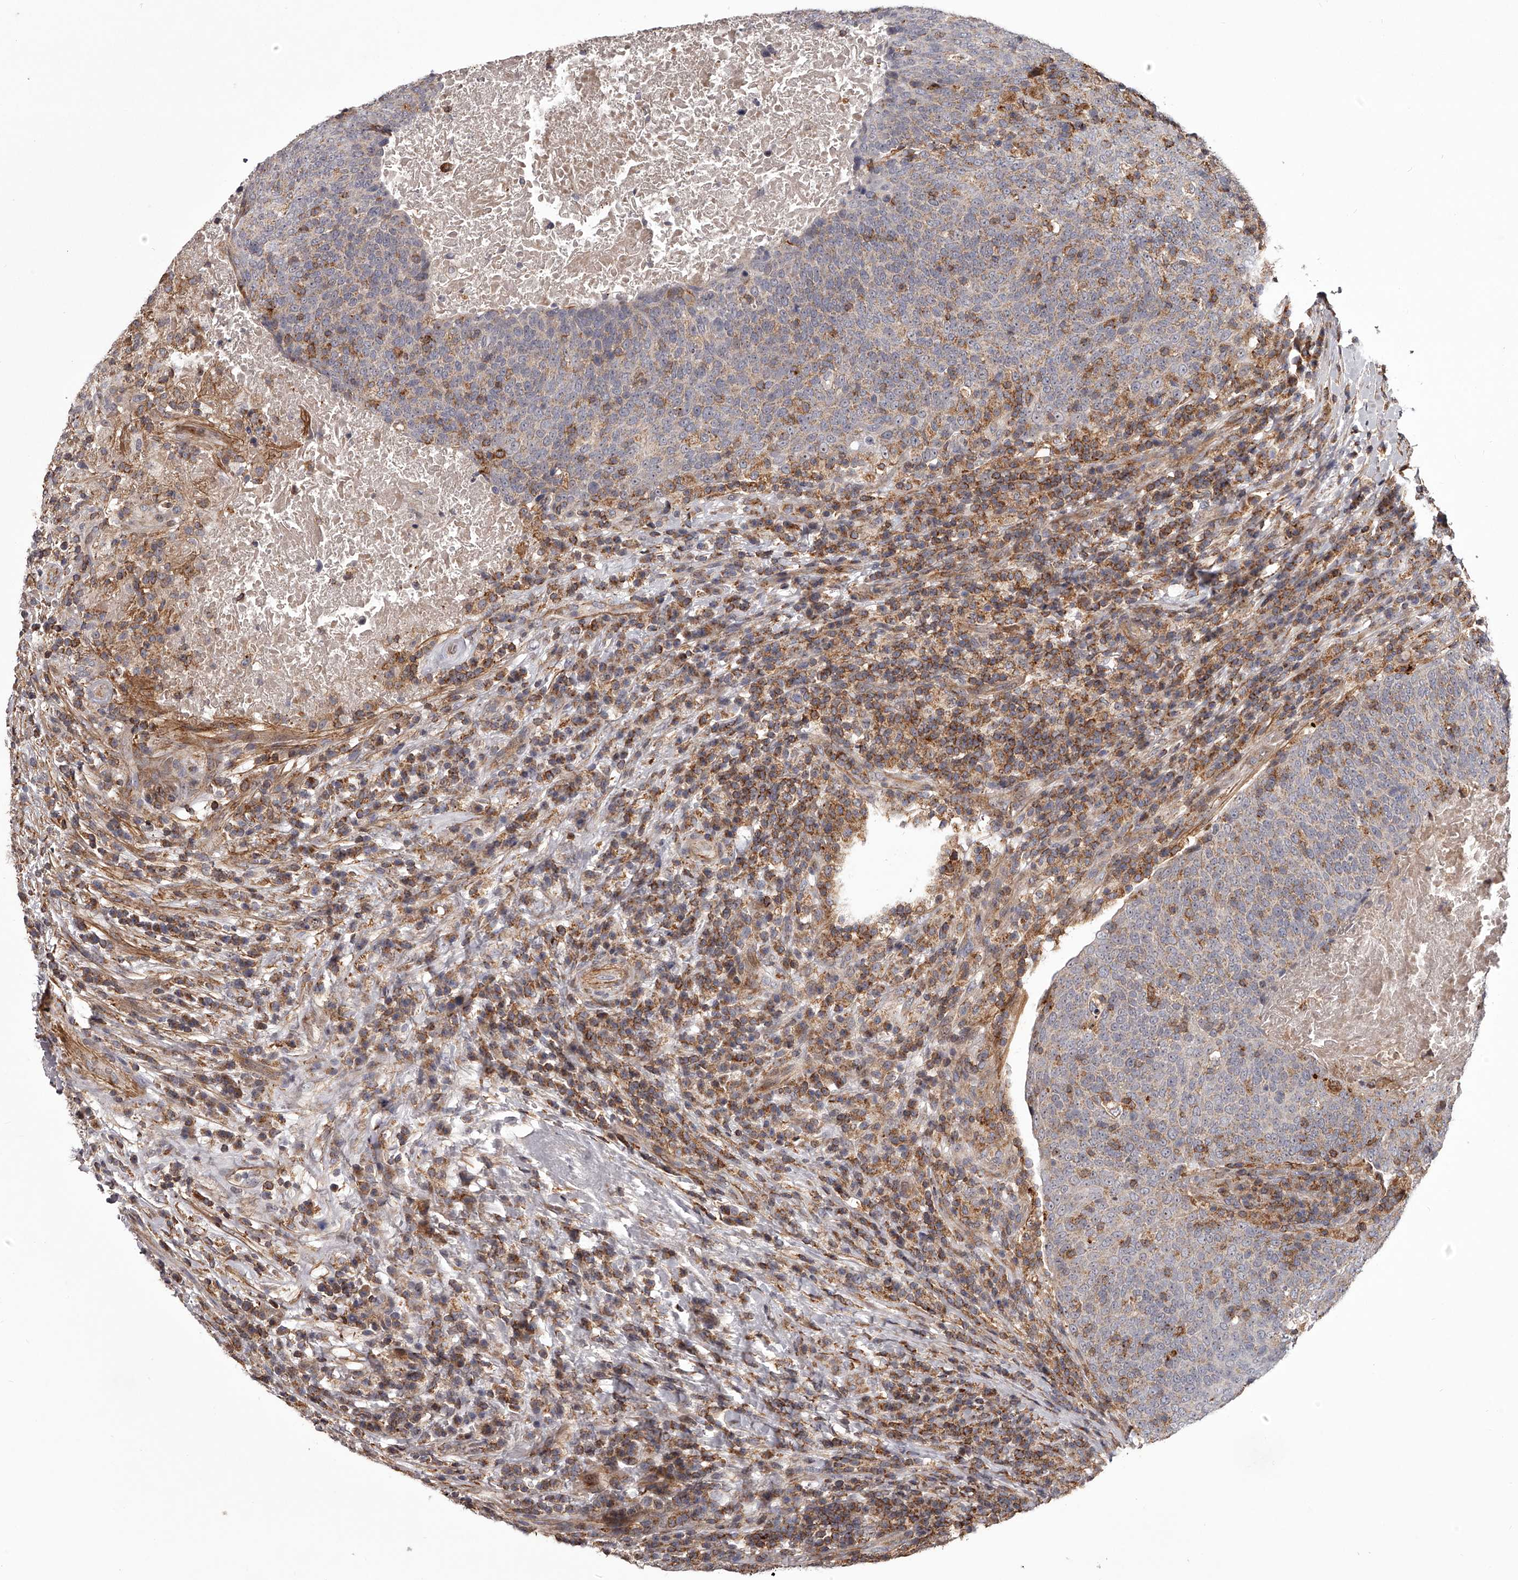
{"staining": {"intensity": "moderate", "quantity": "<25%", "location": "cytoplasmic/membranous"}, "tissue": "head and neck cancer", "cell_type": "Tumor cells", "image_type": "cancer", "snomed": [{"axis": "morphology", "description": "Squamous cell carcinoma, NOS"}, {"axis": "morphology", "description": "Squamous cell carcinoma, metastatic, NOS"}, {"axis": "topography", "description": "Lymph node"}, {"axis": "topography", "description": "Head-Neck"}], "caption": "IHC of squamous cell carcinoma (head and neck) exhibits low levels of moderate cytoplasmic/membranous expression in about <25% of tumor cells. (Brightfield microscopy of DAB IHC at high magnification).", "gene": "RRP36", "patient": {"sex": "male", "age": 62}}